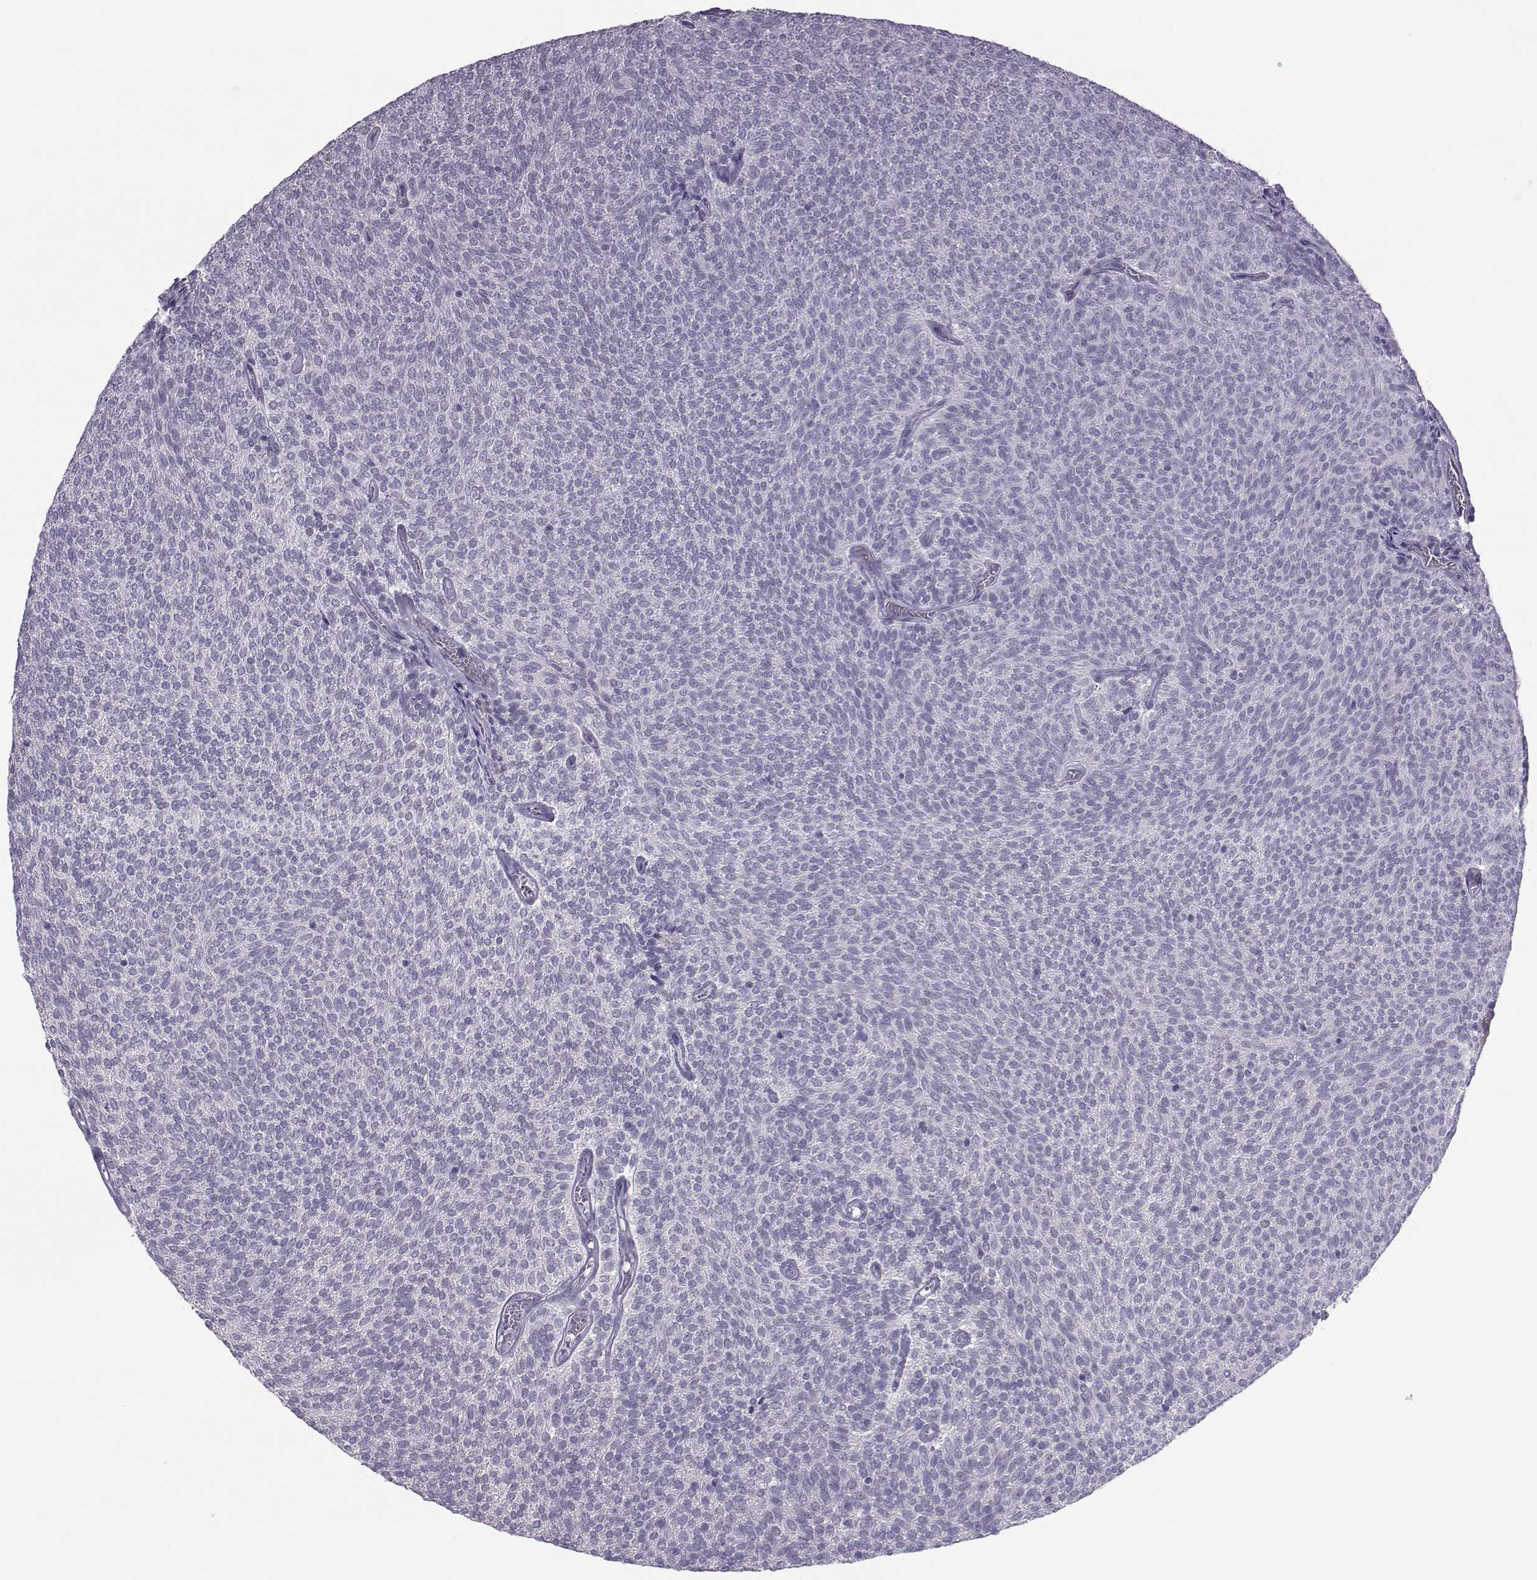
{"staining": {"intensity": "negative", "quantity": "none", "location": "none"}, "tissue": "urothelial cancer", "cell_type": "Tumor cells", "image_type": "cancer", "snomed": [{"axis": "morphology", "description": "Urothelial carcinoma, Low grade"}, {"axis": "topography", "description": "Urinary bladder"}], "caption": "The micrograph exhibits no staining of tumor cells in urothelial cancer.", "gene": "ASRGL1", "patient": {"sex": "male", "age": 77}}